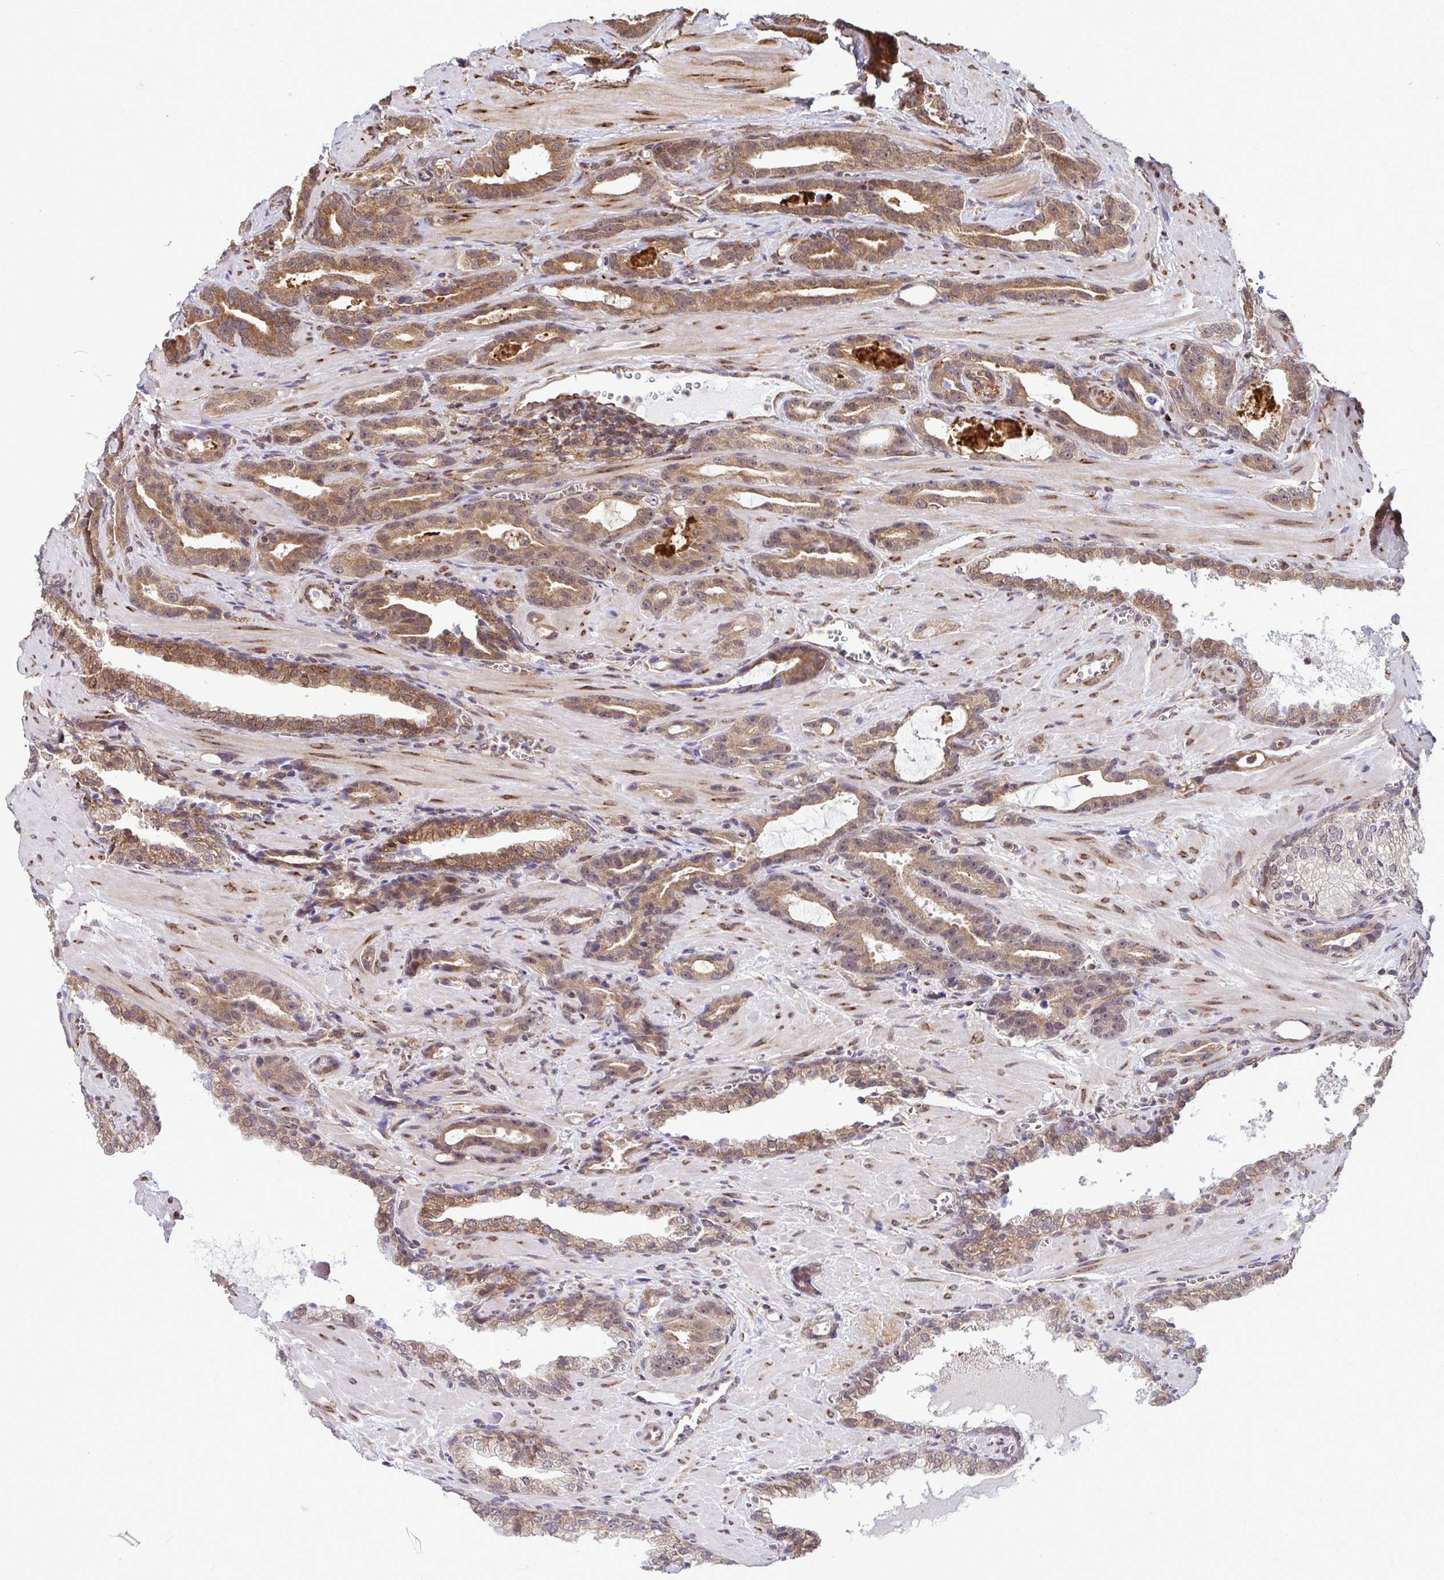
{"staining": {"intensity": "moderate", "quantity": ">75%", "location": "cytoplasmic/membranous"}, "tissue": "prostate cancer", "cell_type": "Tumor cells", "image_type": "cancer", "snomed": [{"axis": "morphology", "description": "Adenocarcinoma, High grade"}, {"axis": "topography", "description": "Prostate"}], "caption": "Prostate cancer (adenocarcinoma (high-grade)) stained for a protein (brown) demonstrates moderate cytoplasmic/membranous positive expression in about >75% of tumor cells.", "gene": "FMR1", "patient": {"sex": "male", "age": 65}}